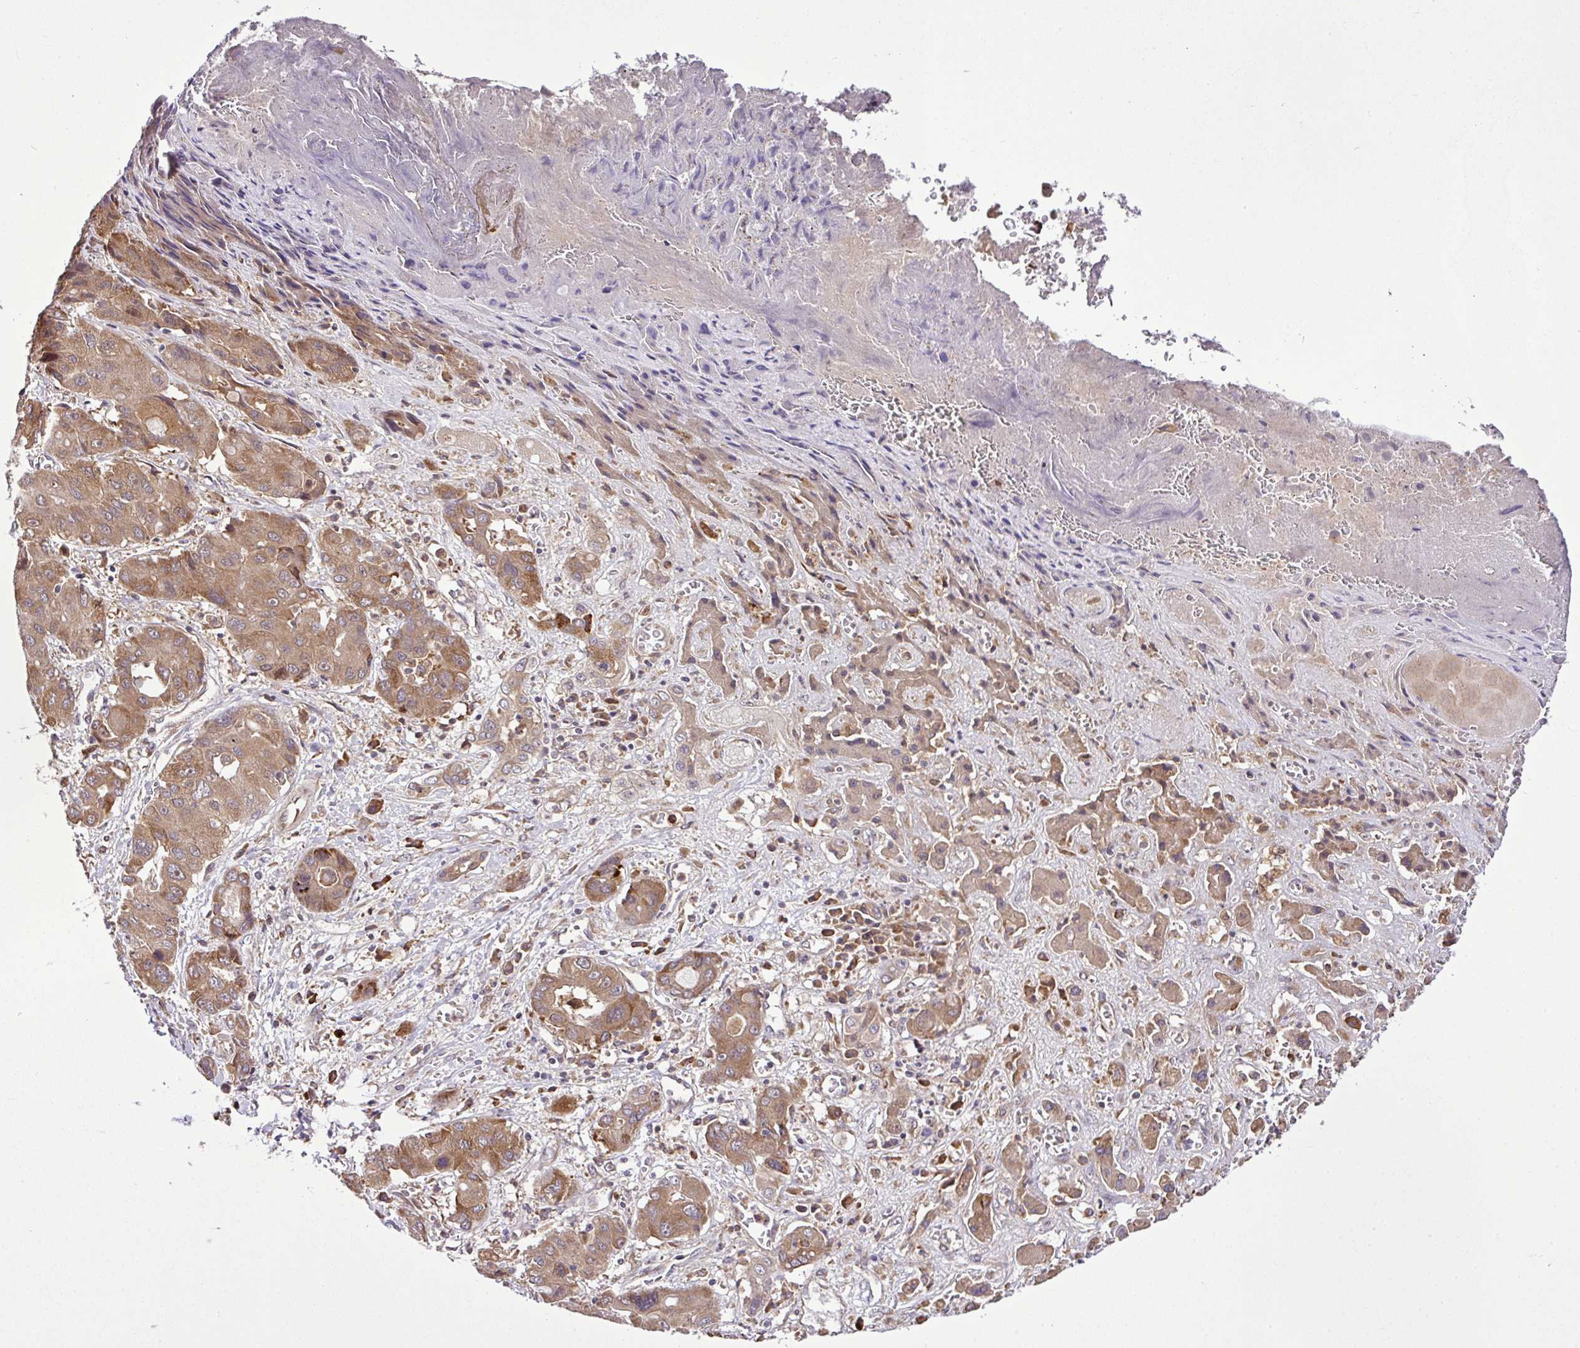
{"staining": {"intensity": "moderate", "quantity": ">75%", "location": "cytoplasmic/membranous"}, "tissue": "liver cancer", "cell_type": "Tumor cells", "image_type": "cancer", "snomed": [{"axis": "morphology", "description": "Cholangiocarcinoma"}, {"axis": "topography", "description": "Liver"}], "caption": "Moderate cytoplasmic/membranous staining for a protein is seen in approximately >75% of tumor cells of liver cancer (cholangiocarcinoma) using immunohistochemistry (IHC).", "gene": "DLGAP4", "patient": {"sex": "male", "age": 67}}